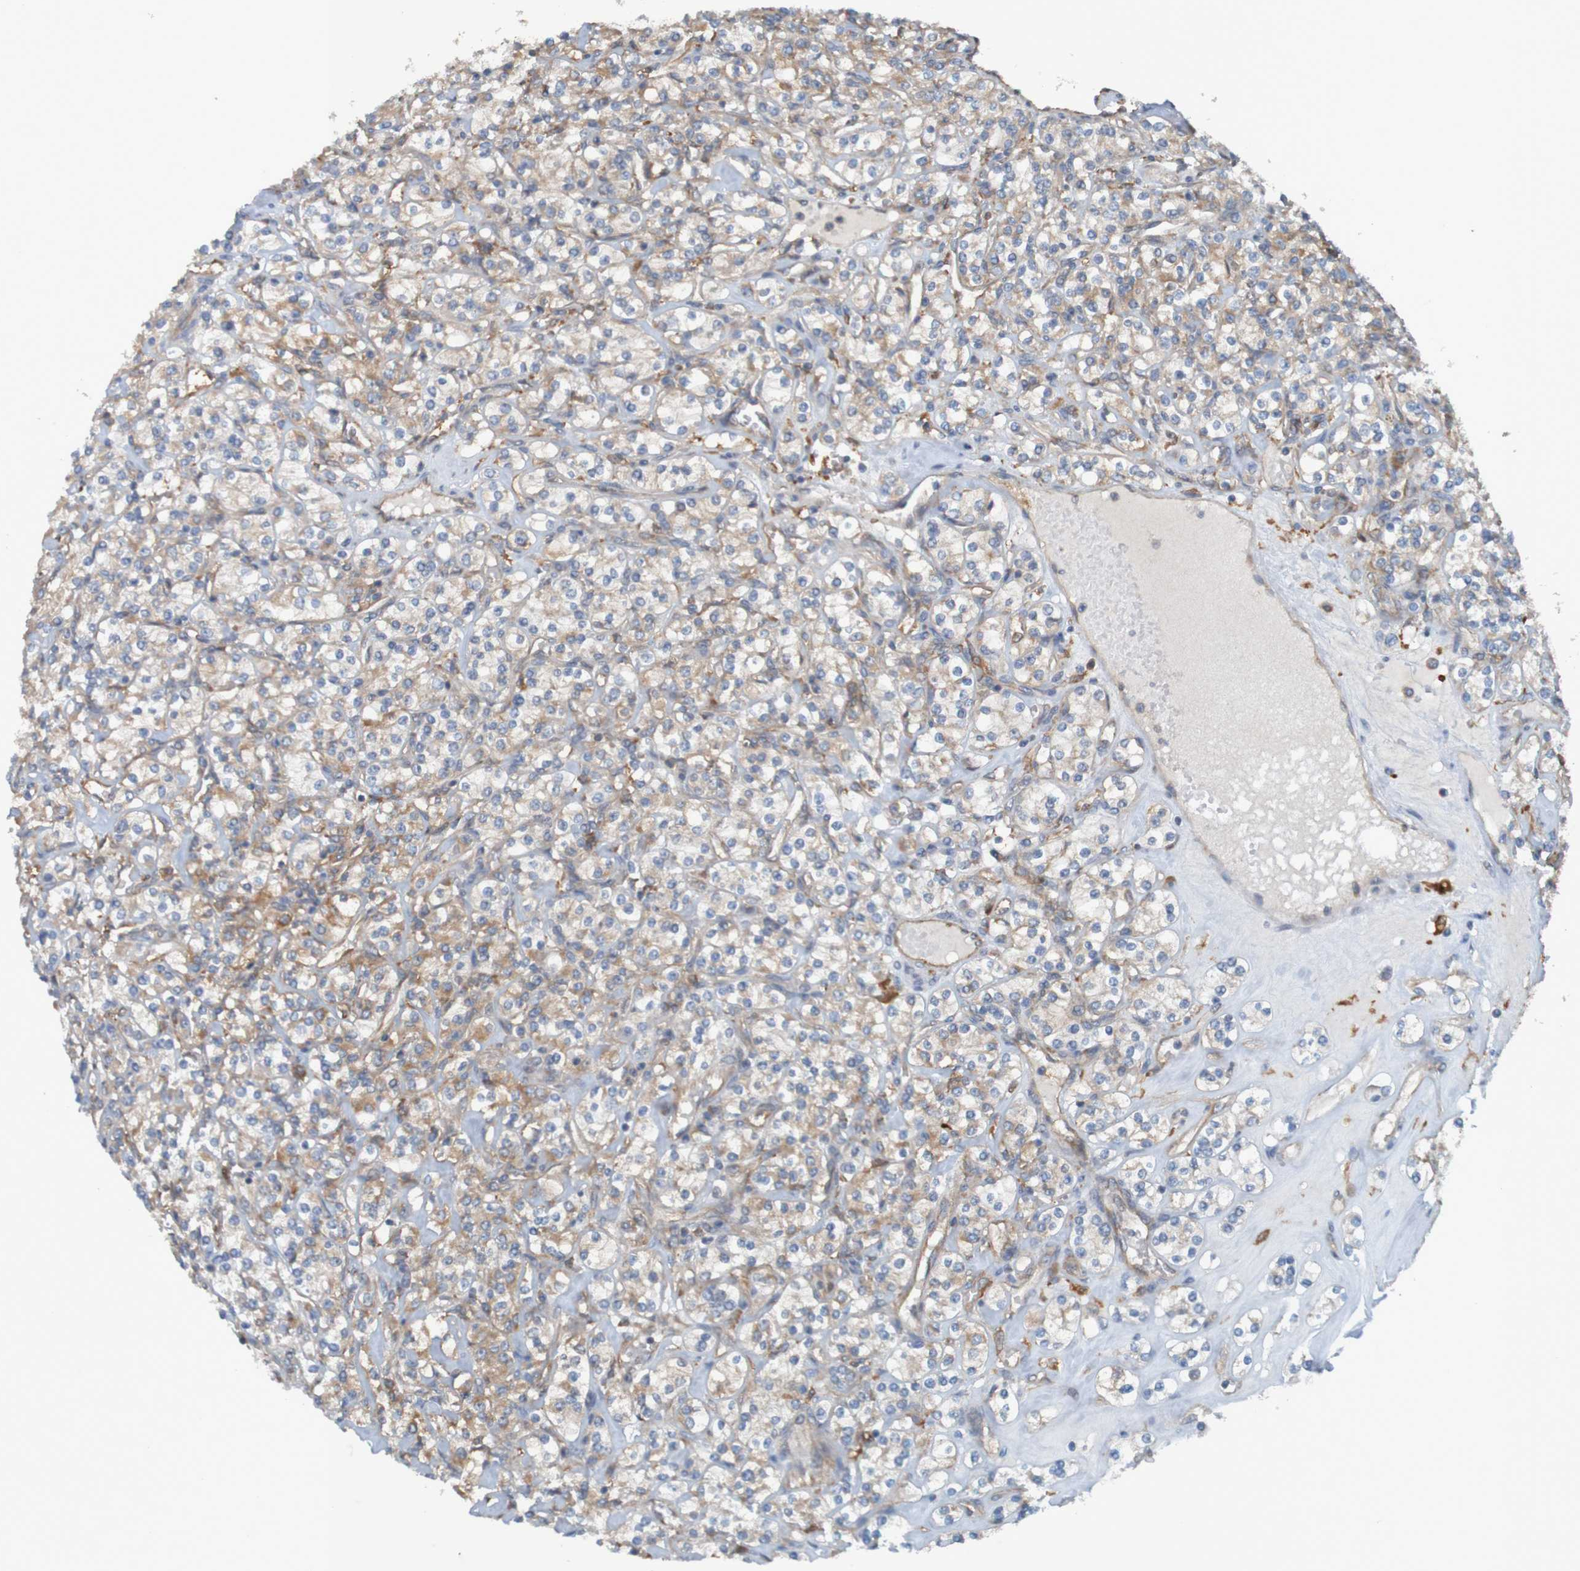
{"staining": {"intensity": "moderate", "quantity": ">75%", "location": "cytoplasmic/membranous"}, "tissue": "renal cancer", "cell_type": "Tumor cells", "image_type": "cancer", "snomed": [{"axis": "morphology", "description": "Adenocarcinoma, NOS"}, {"axis": "topography", "description": "Kidney"}], "caption": "IHC of renal cancer shows medium levels of moderate cytoplasmic/membranous staining in approximately >75% of tumor cells.", "gene": "DNAJC4", "patient": {"sex": "male", "age": 77}}